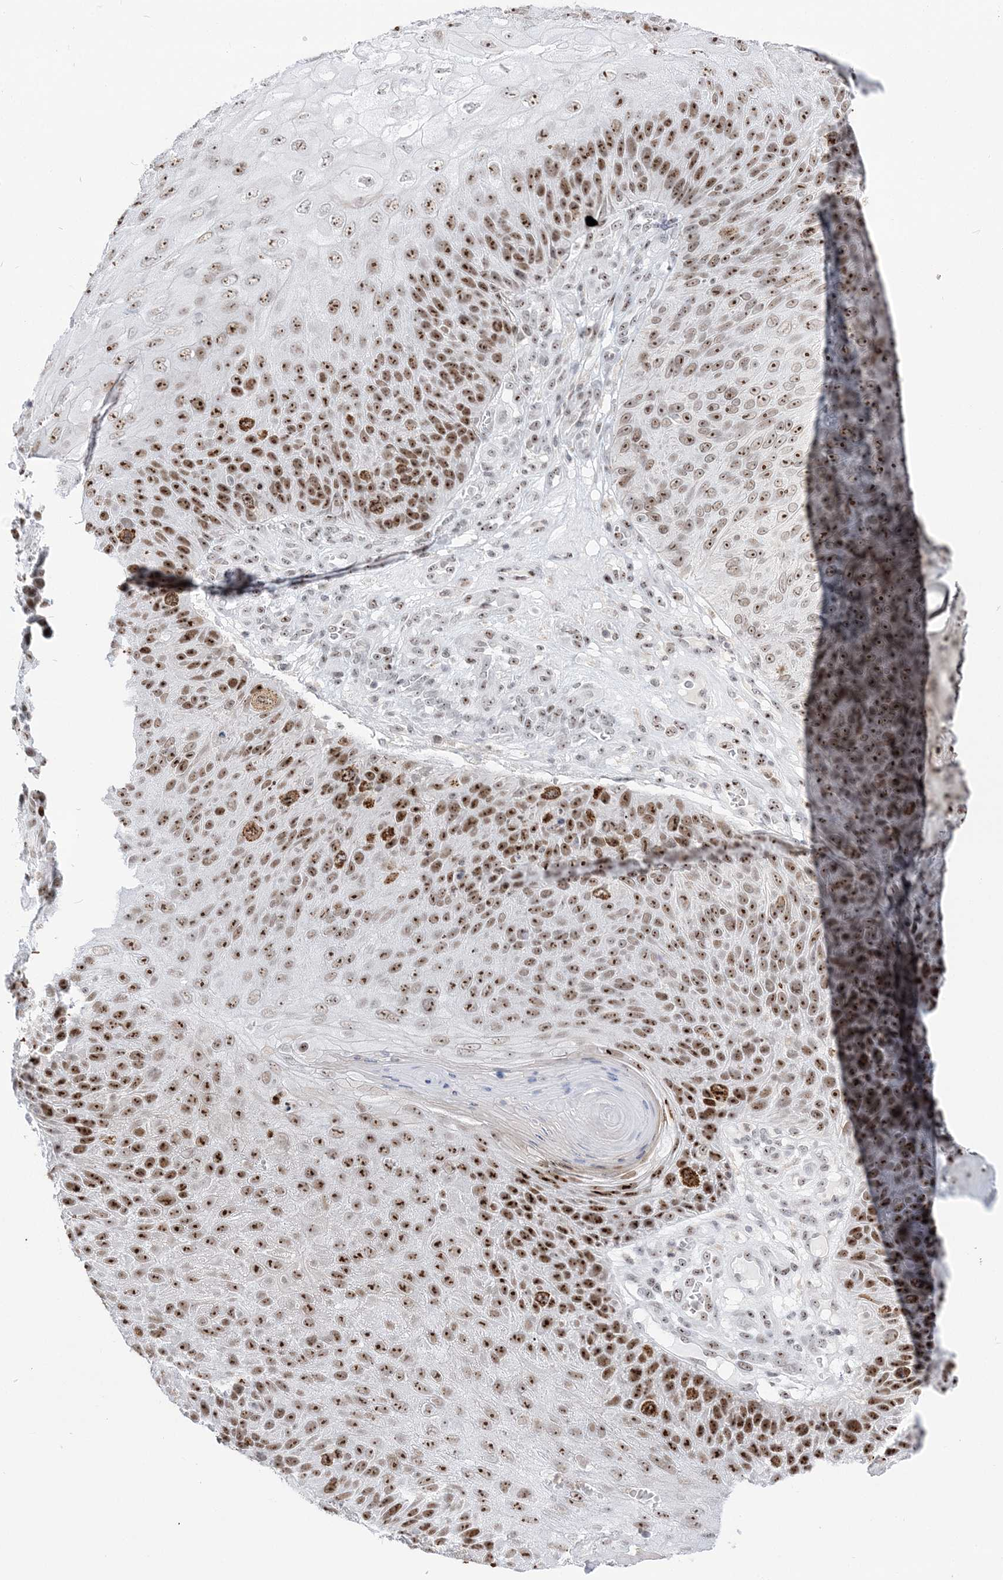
{"staining": {"intensity": "strong", "quantity": "25%-75%", "location": "nuclear"}, "tissue": "skin cancer", "cell_type": "Tumor cells", "image_type": "cancer", "snomed": [{"axis": "morphology", "description": "Squamous cell carcinoma, NOS"}, {"axis": "topography", "description": "Skin"}], "caption": "Tumor cells demonstrate high levels of strong nuclear expression in about 25%-75% of cells in human squamous cell carcinoma (skin).", "gene": "DDX21", "patient": {"sex": "female", "age": 88}}